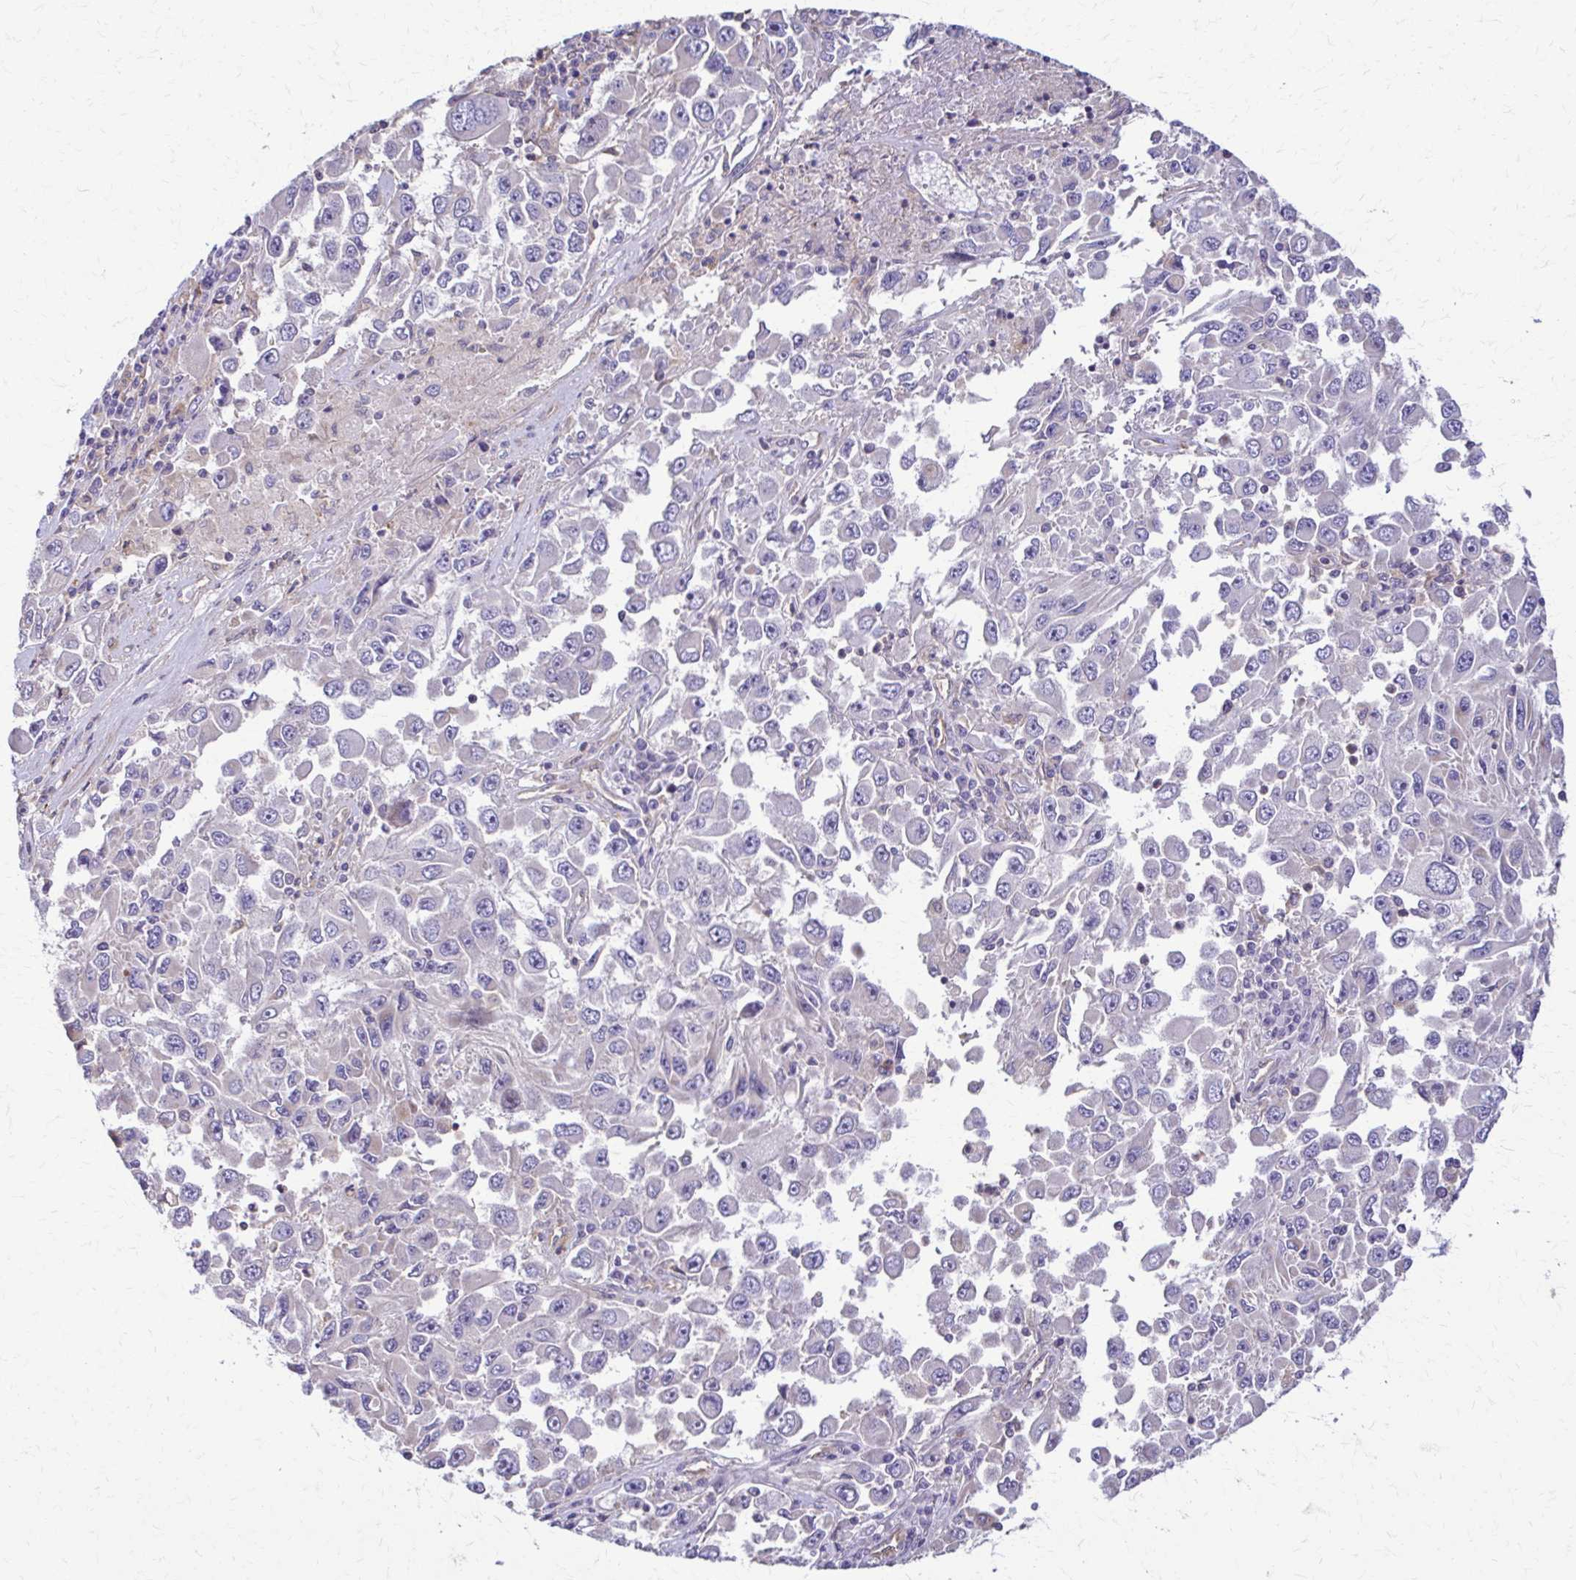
{"staining": {"intensity": "negative", "quantity": "none", "location": "none"}, "tissue": "melanoma", "cell_type": "Tumor cells", "image_type": "cancer", "snomed": [{"axis": "morphology", "description": "Malignant melanoma, Metastatic site"}, {"axis": "topography", "description": "Lymph node"}], "caption": "Tumor cells show no significant positivity in melanoma. (Brightfield microscopy of DAB (3,3'-diaminobenzidine) immunohistochemistry at high magnification).", "gene": "DSP", "patient": {"sex": "female", "age": 67}}